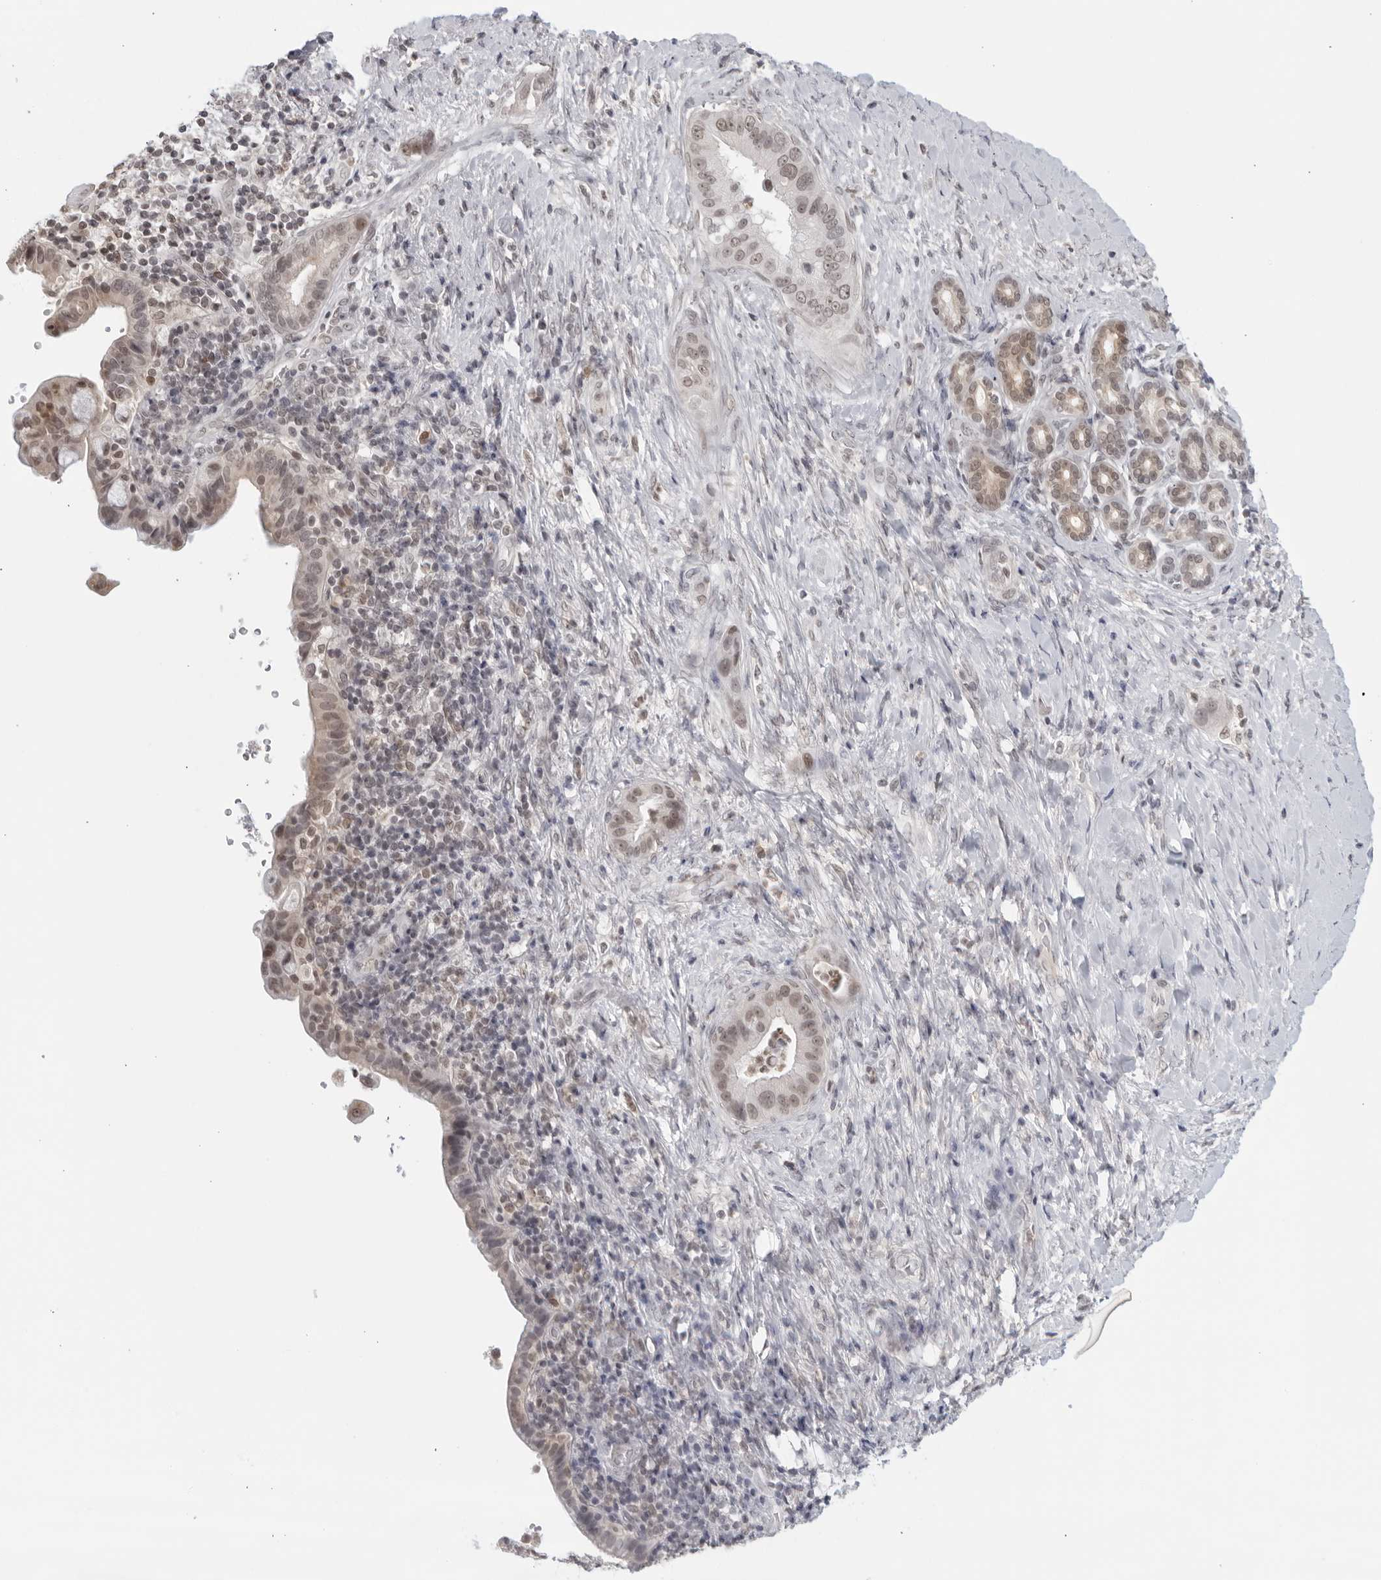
{"staining": {"intensity": "weak", "quantity": "25%-75%", "location": "nuclear"}, "tissue": "liver cancer", "cell_type": "Tumor cells", "image_type": "cancer", "snomed": [{"axis": "morphology", "description": "Cholangiocarcinoma"}, {"axis": "topography", "description": "Liver"}], "caption": "A micrograph of liver cholangiocarcinoma stained for a protein demonstrates weak nuclear brown staining in tumor cells. (DAB (3,3'-diaminobenzidine) IHC, brown staining for protein, blue staining for nuclei).", "gene": "RAB11FIP3", "patient": {"sex": "female", "age": 54}}